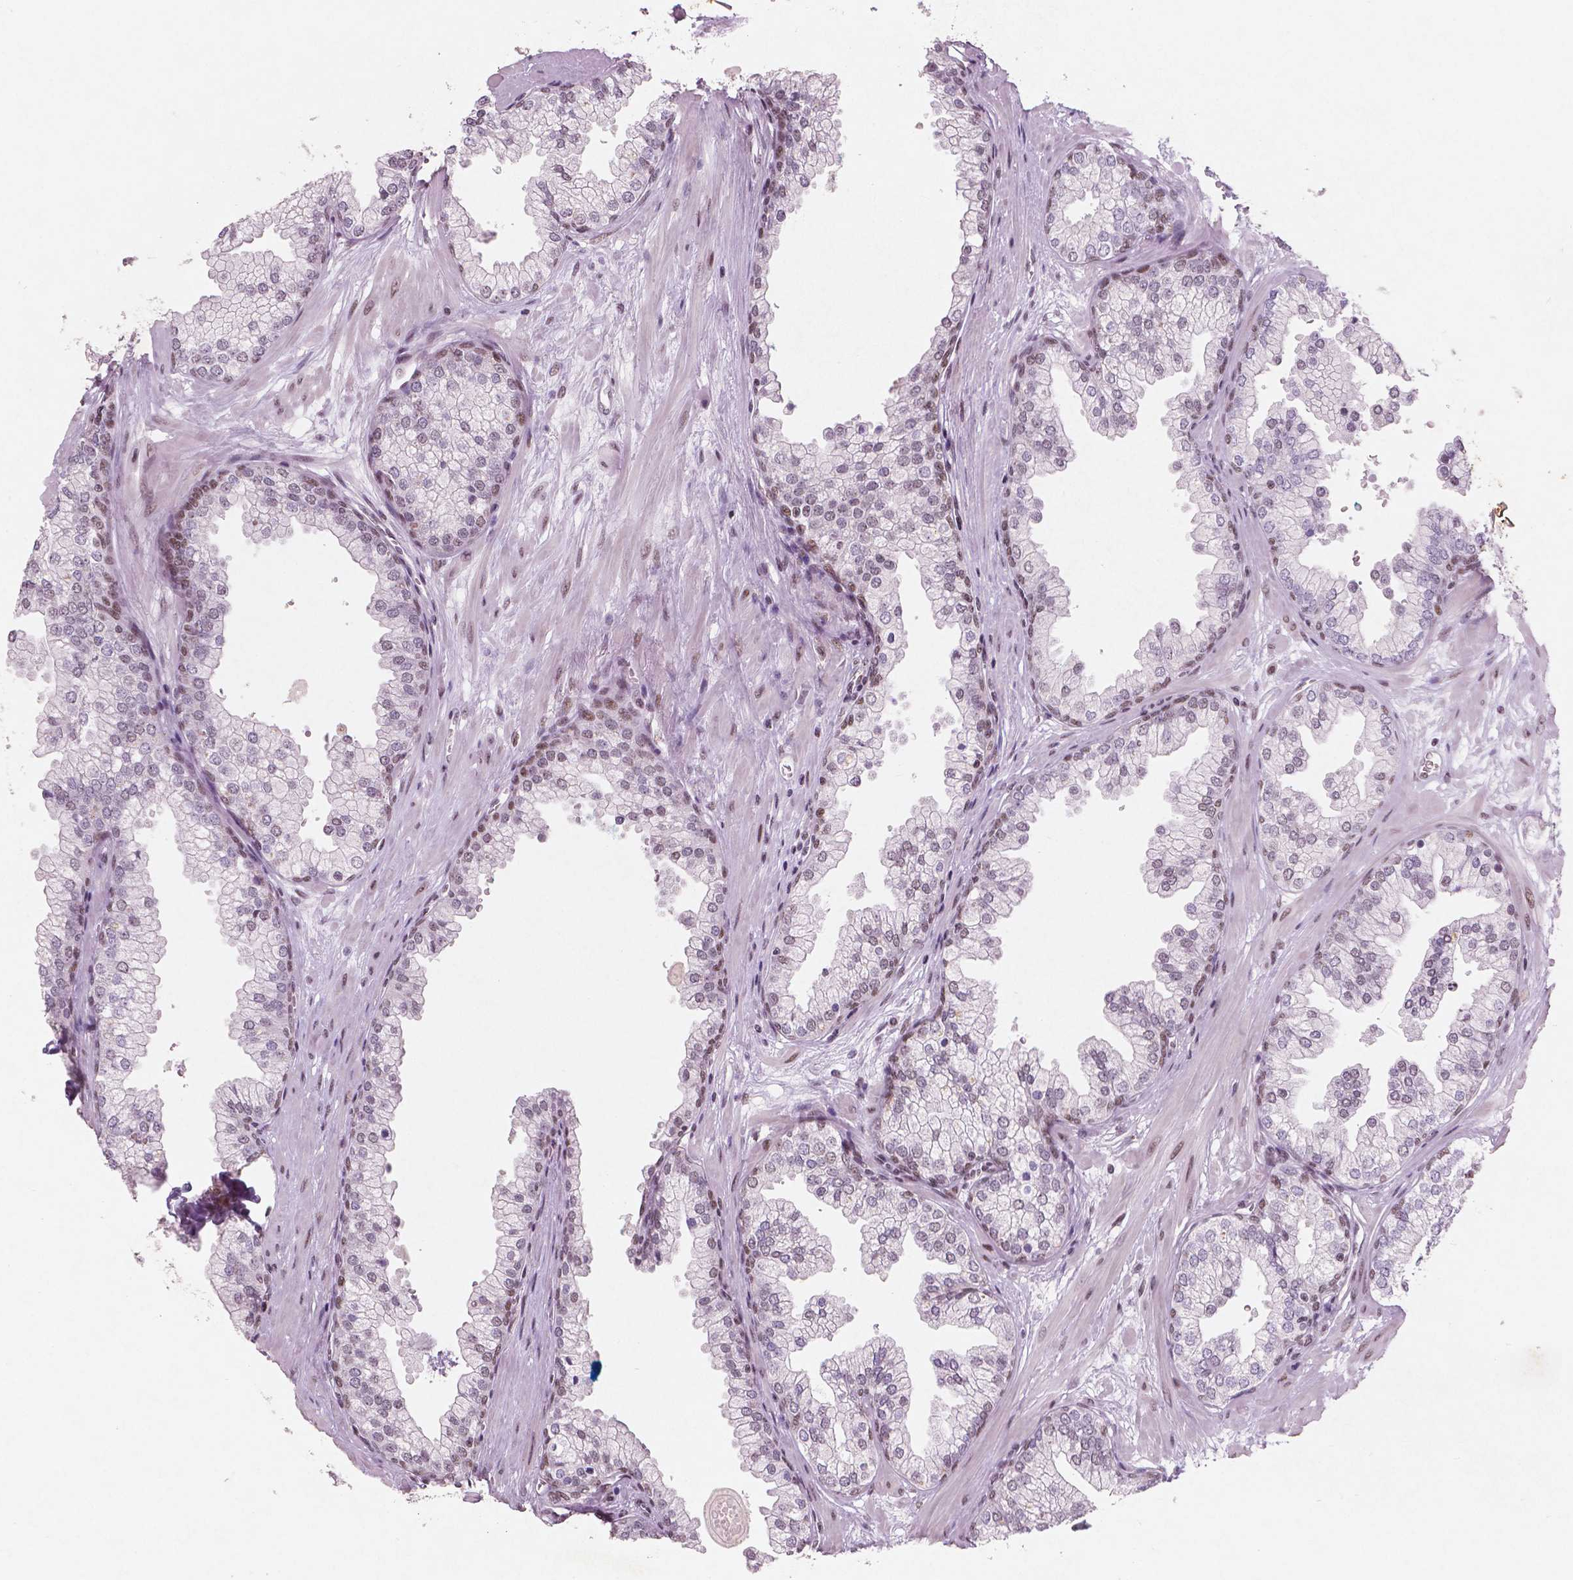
{"staining": {"intensity": "moderate", "quantity": "25%-75%", "location": "nuclear"}, "tissue": "prostate", "cell_type": "Glandular cells", "image_type": "normal", "snomed": [{"axis": "morphology", "description": "Normal tissue, NOS"}, {"axis": "topography", "description": "Prostate"}, {"axis": "topography", "description": "Peripheral nerve tissue"}], "caption": "Normal prostate exhibits moderate nuclear staining in about 25%-75% of glandular cells, visualized by immunohistochemistry.", "gene": "BRD4", "patient": {"sex": "male", "age": 61}}